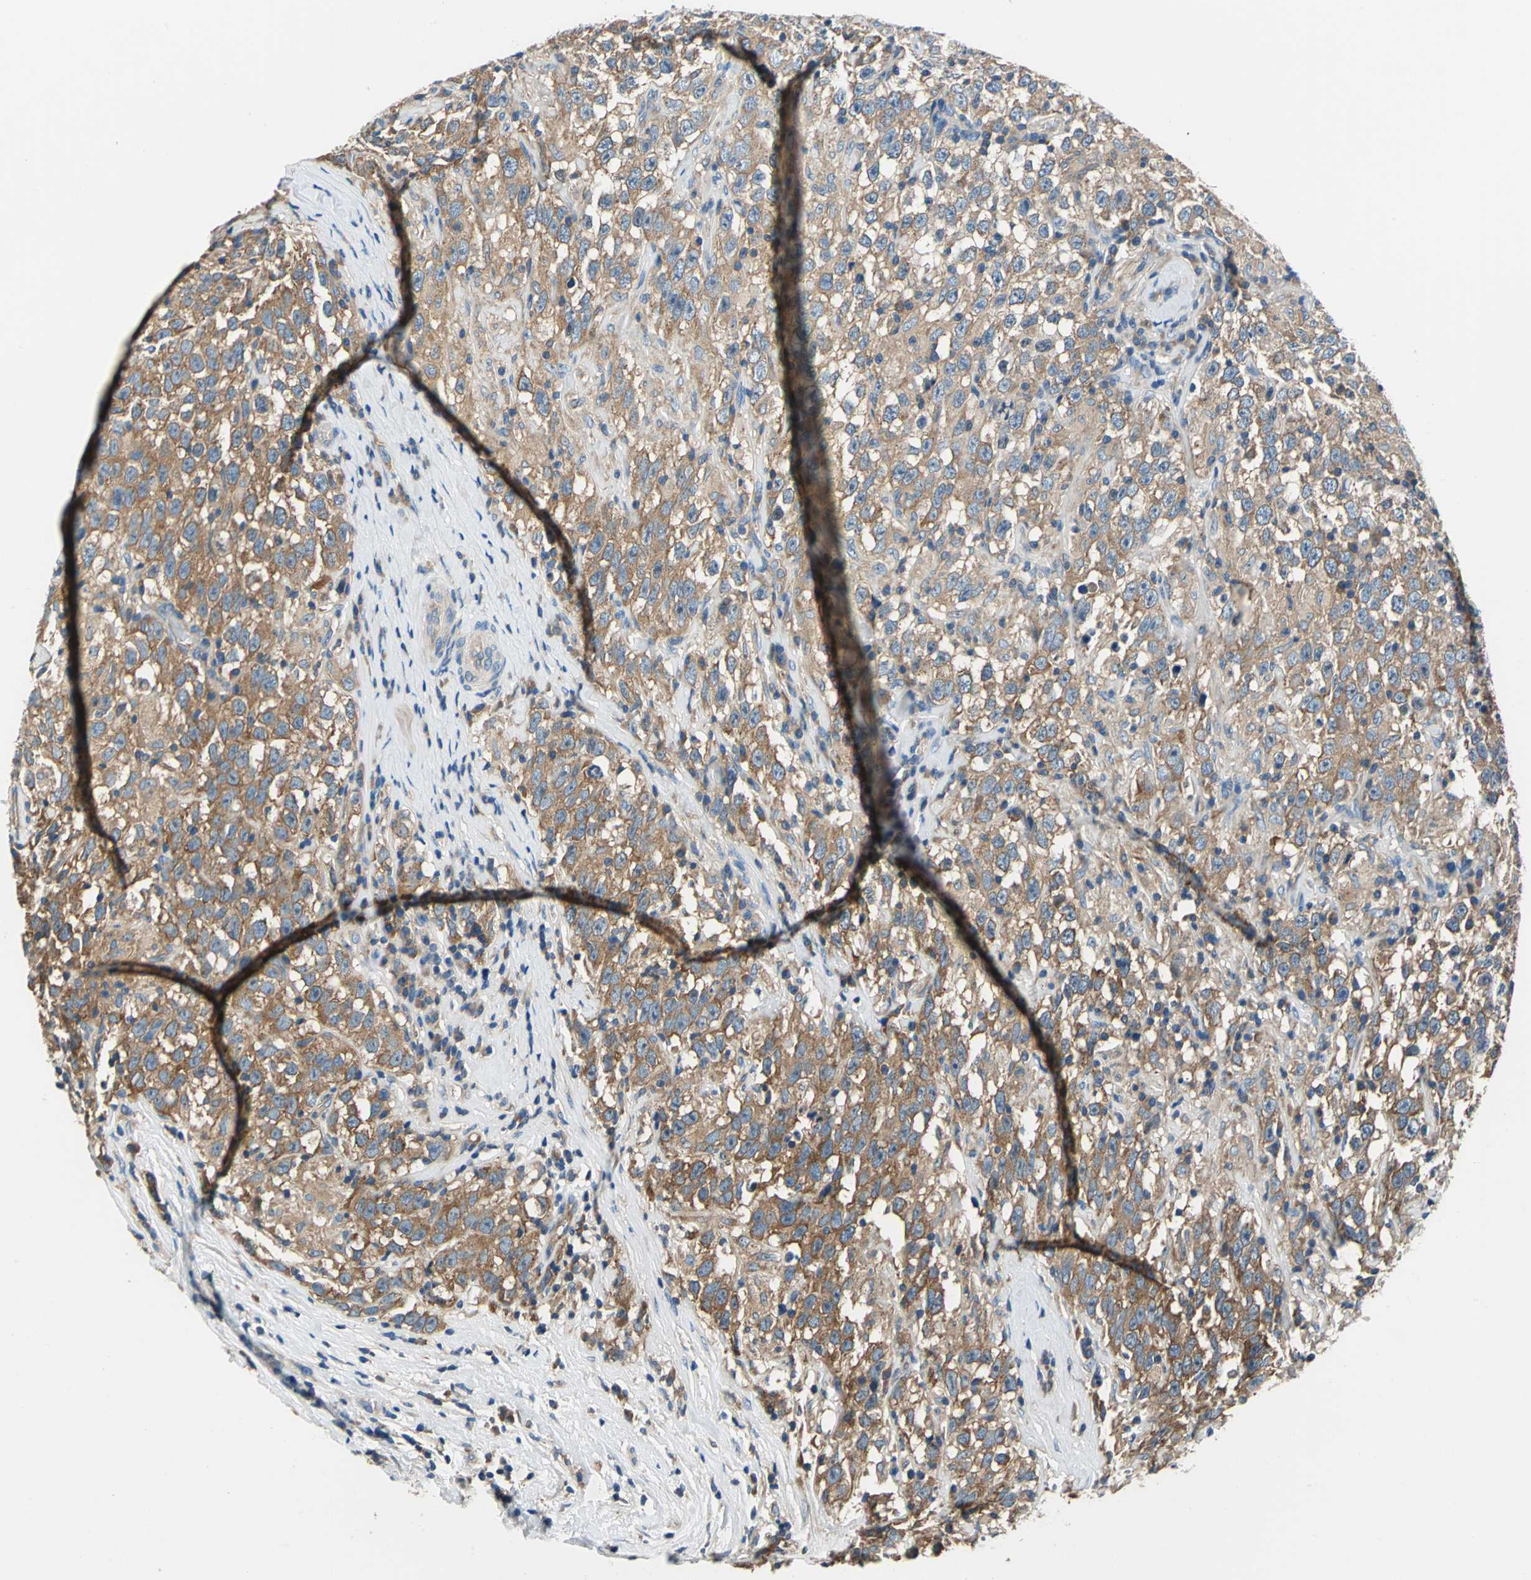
{"staining": {"intensity": "moderate", "quantity": ">75%", "location": "cytoplasmic/membranous"}, "tissue": "testis cancer", "cell_type": "Tumor cells", "image_type": "cancer", "snomed": [{"axis": "morphology", "description": "Seminoma, NOS"}, {"axis": "topography", "description": "Testis"}], "caption": "This photomicrograph shows immunohistochemistry (IHC) staining of testis seminoma, with medium moderate cytoplasmic/membranous positivity in about >75% of tumor cells.", "gene": "DDX3Y", "patient": {"sex": "male", "age": 41}}